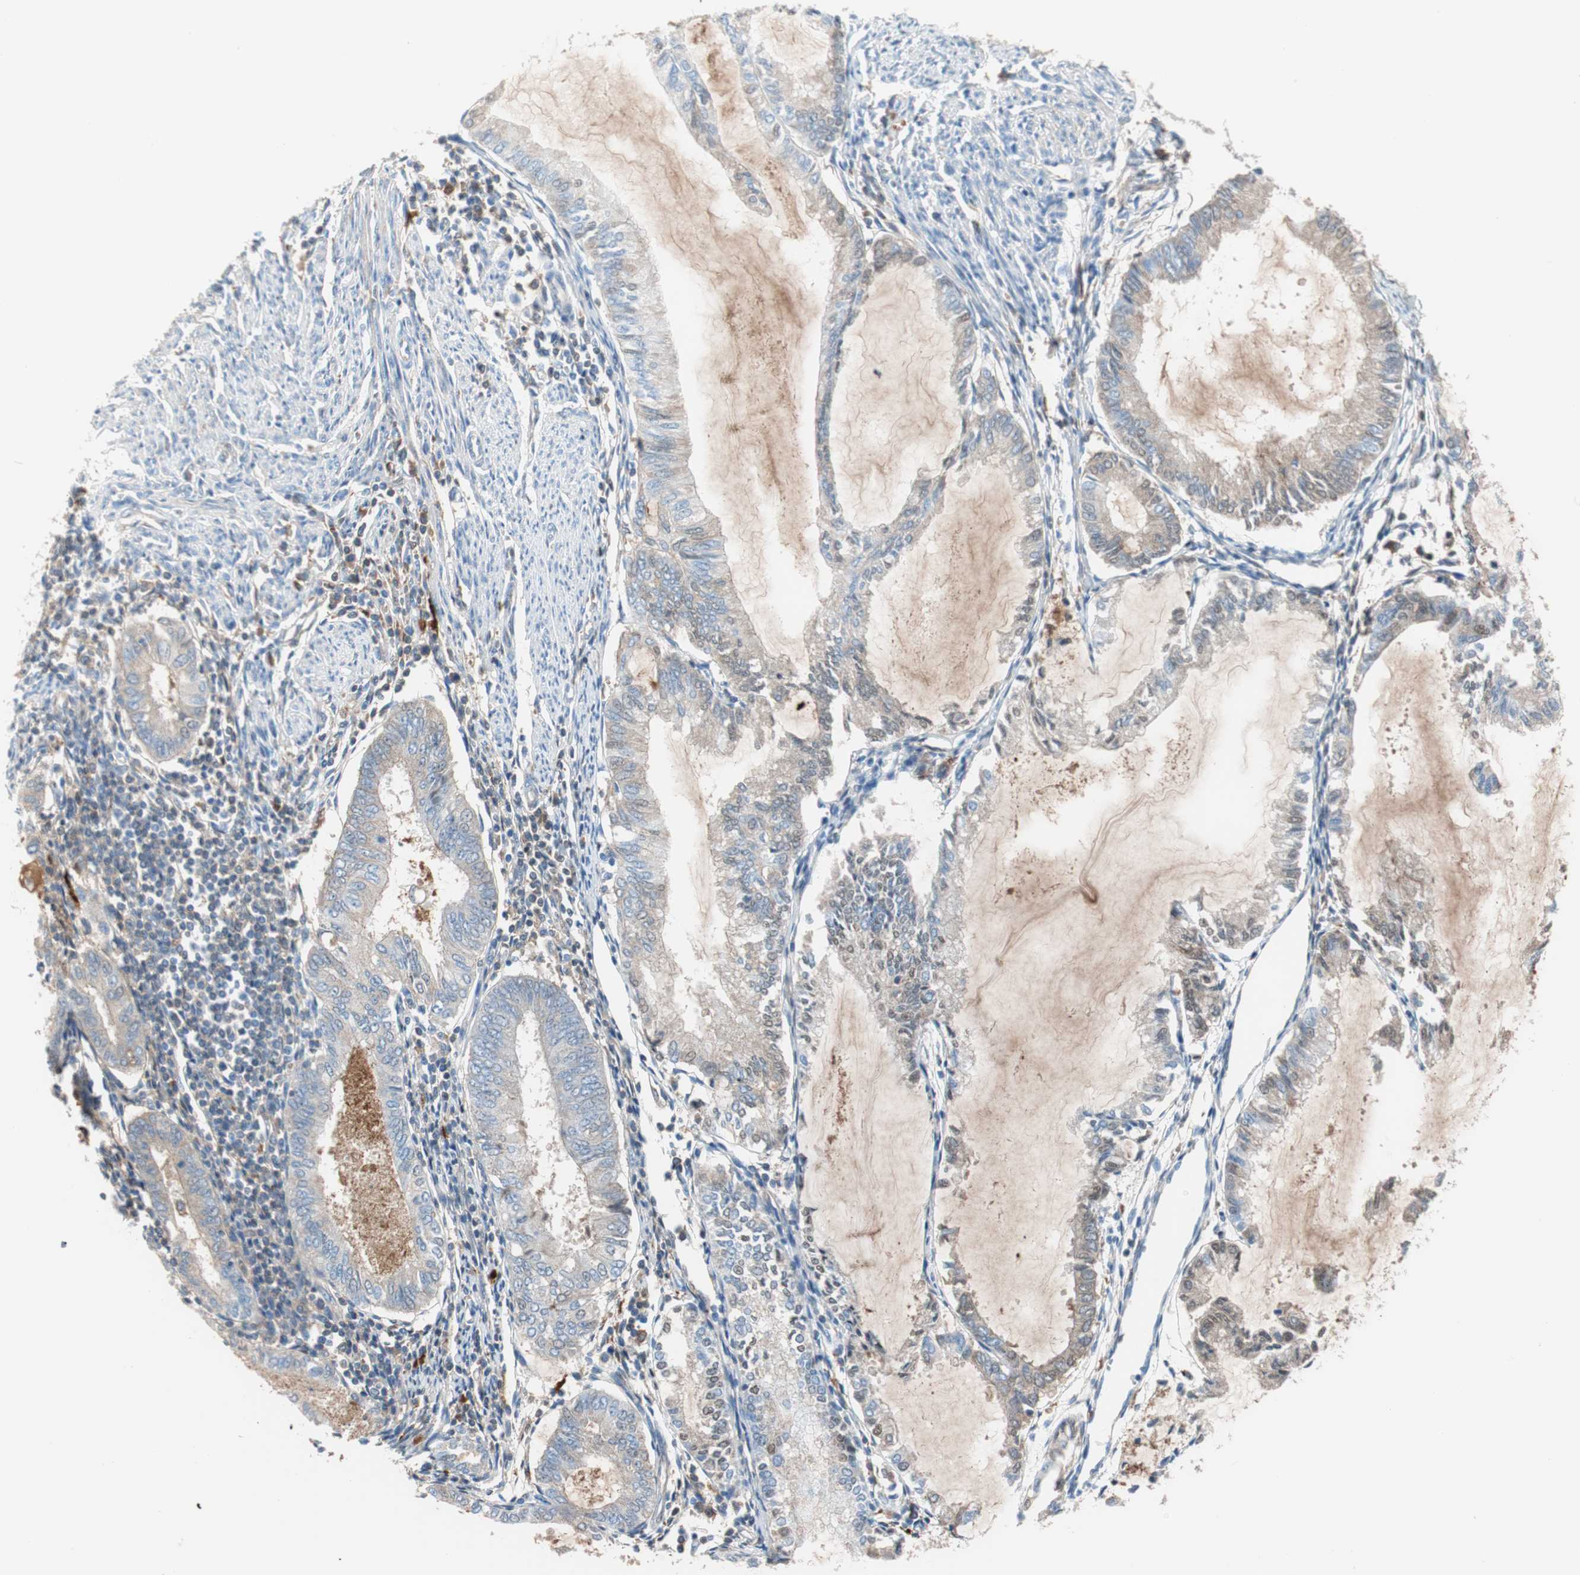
{"staining": {"intensity": "weak", "quantity": "<25%", "location": "cytoplasmic/membranous"}, "tissue": "endometrial cancer", "cell_type": "Tumor cells", "image_type": "cancer", "snomed": [{"axis": "morphology", "description": "Adenocarcinoma, NOS"}, {"axis": "topography", "description": "Endometrium"}], "caption": "This is an IHC photomicrograph of human endometrial cancer. There is no expression in tumor cells.", "gene": "RBP4", "patient": {"sex": "female", "age": 86}}